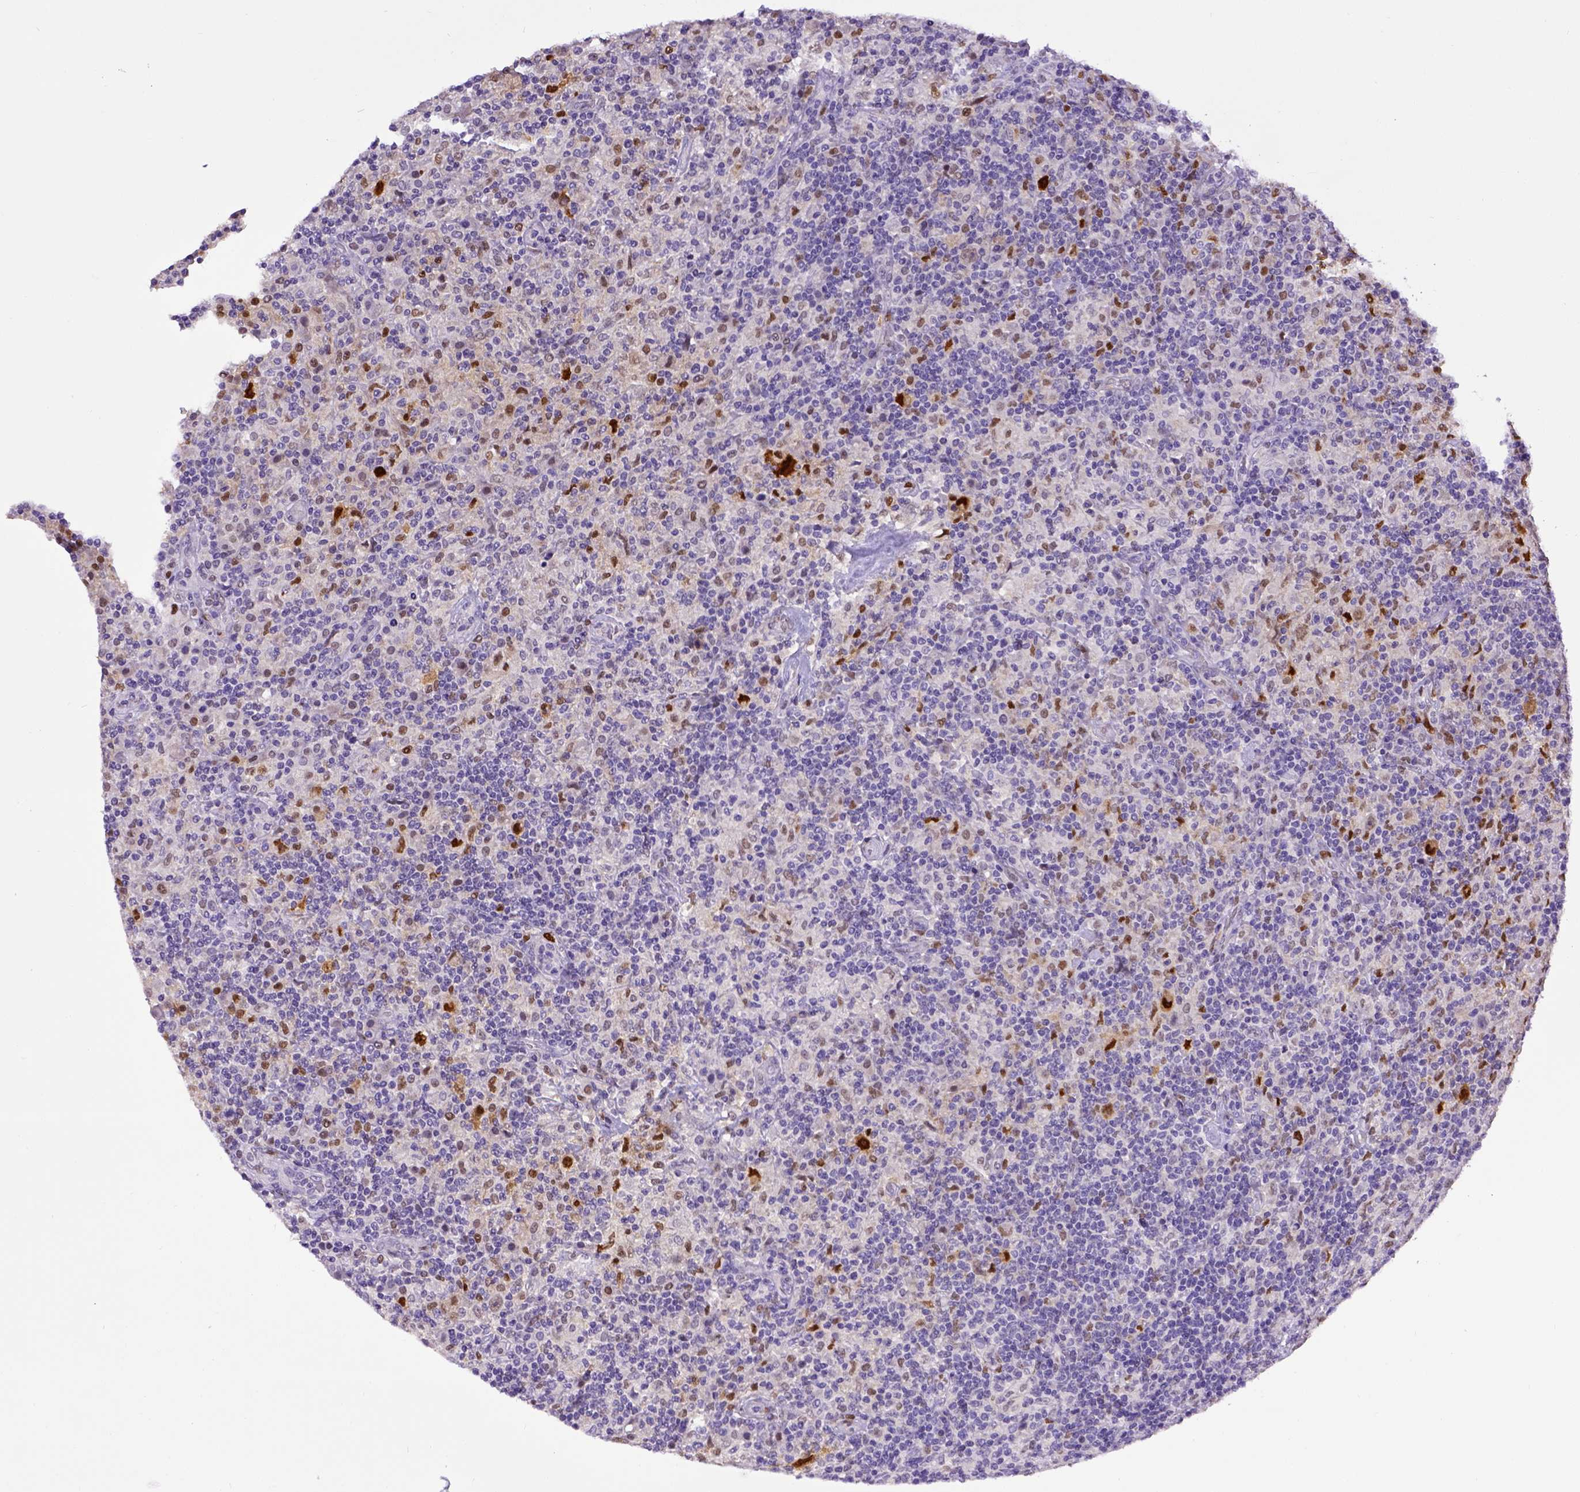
{"staining": {"intensity": "strong", "quantity": ">75%", "location": "nuclear"}, "tissue": "lymphoma", "cell_type": "Tumor cells", "image_type": "cancer", "snomed": [{"axis": "morphology", "description": "Hodgkin's disease, NOS"}, {"axis": "topography", "description": "Lymph node"}], "caption": "Protein staining of lymphoma tissue shows strong nuclear positivity in about >75% of tumor cells. (Brightfield microscopy of DAB IHC at high magnification).", "gene": "CDKN1A", "patient": {"sex": "male", "age": 70}}